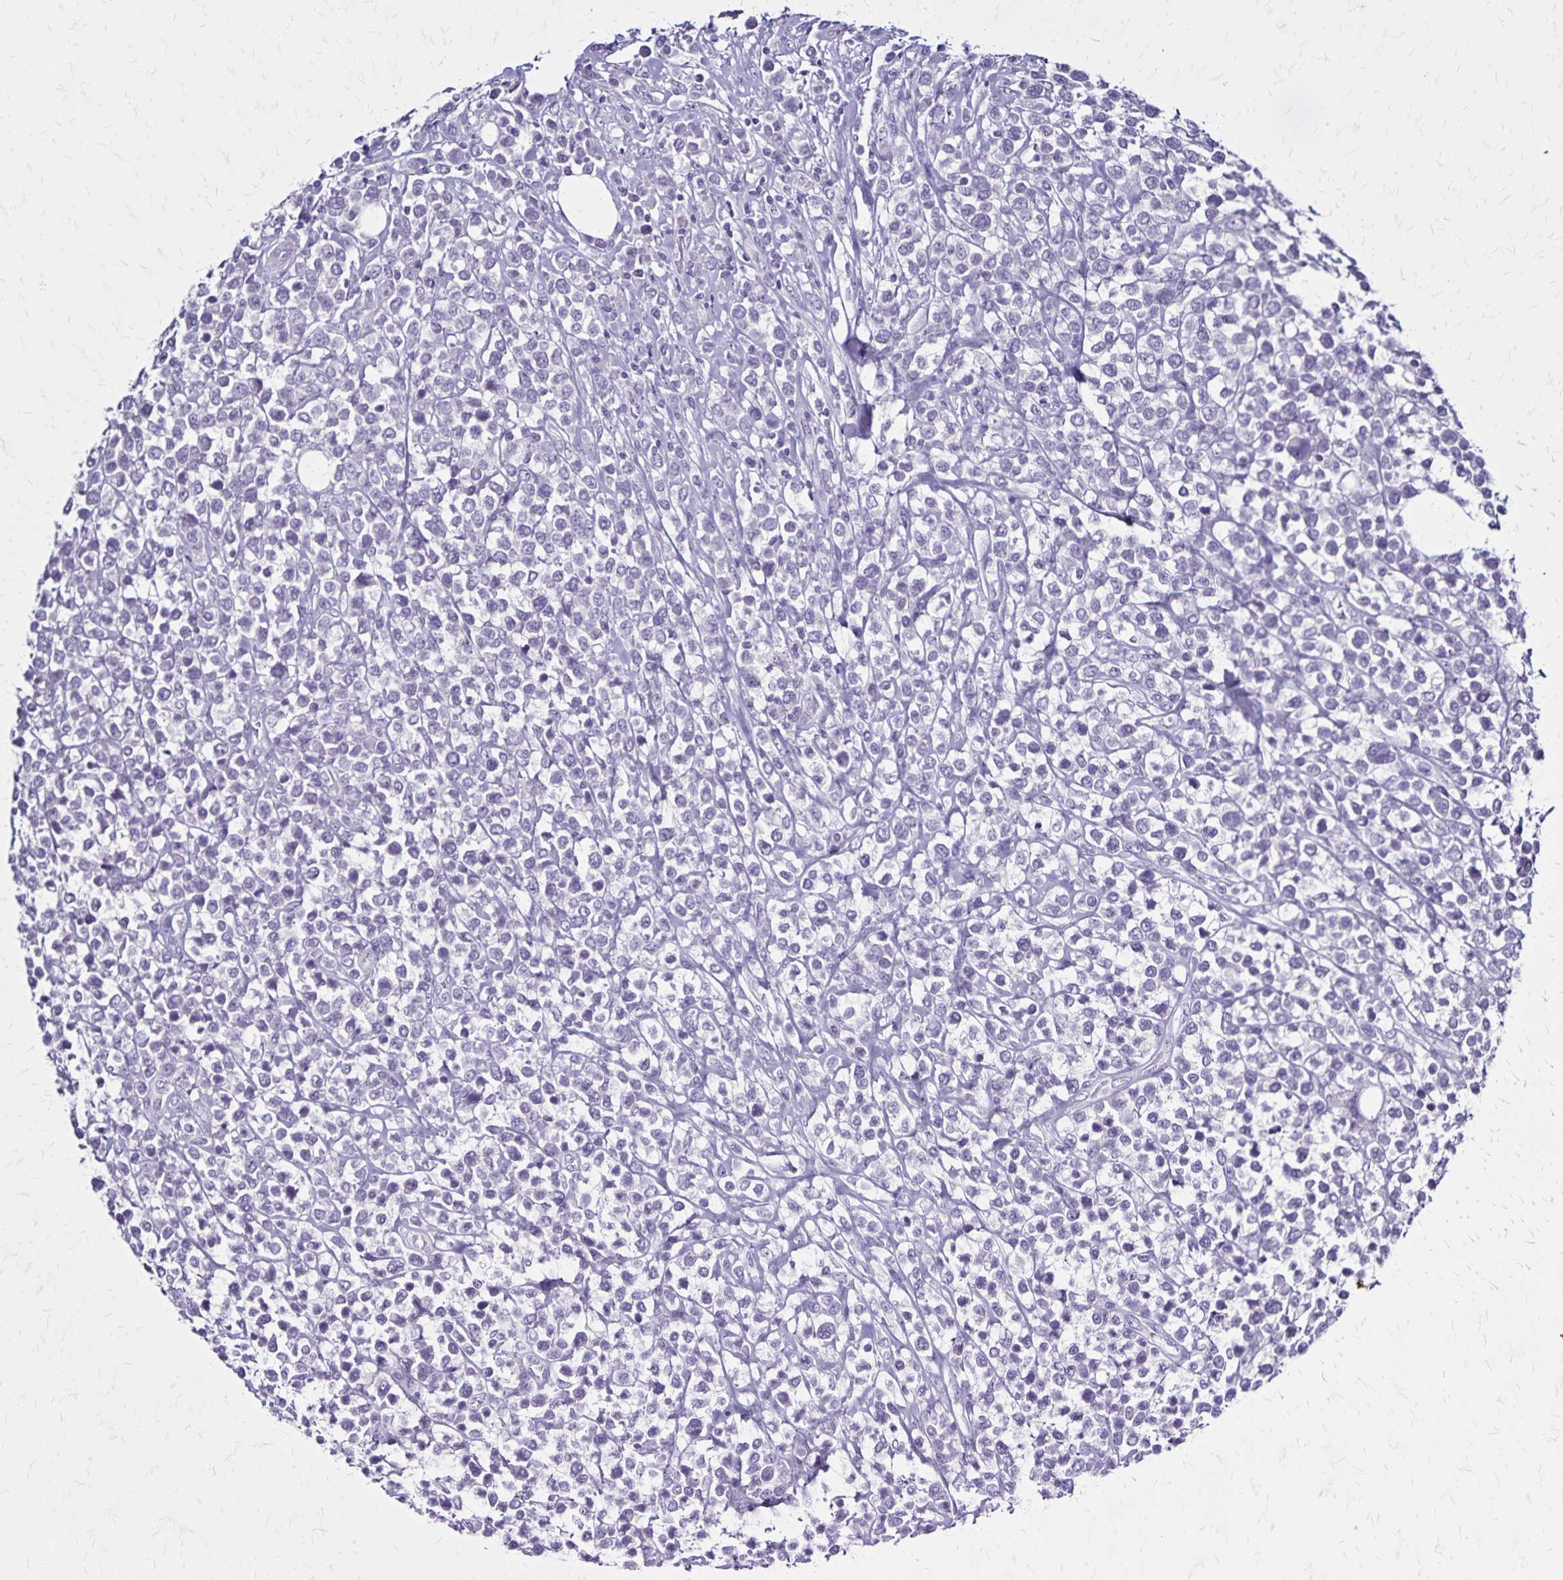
{"staining": {"intensity": "negative", "quantity": "none", "location": "none"}, "tissue": "lymphoma", "cell_type": "Tumor cells", "image_type": "cancer", "snomed": [{"axis": "morphology", "description": "Malignant lymphoma, non-Hodgkin's type, High grade"}, {"axis": "topography", "description": "Soft tissue"}], "caption": "Immunohistochemical staining of human high-grade malignant lymphoma, non-Hodgkin's type shows no significant positivity in tumor cells. (Stains: DAB (3,3'-diaminobenzidine) immunohistochemistry (IHC) with hematoxylin counter stain, Microscopy: brightfield microscopy at high magnification).", "gene": "PLXNA4", "patient": {"sex": "female", "age": 56}}